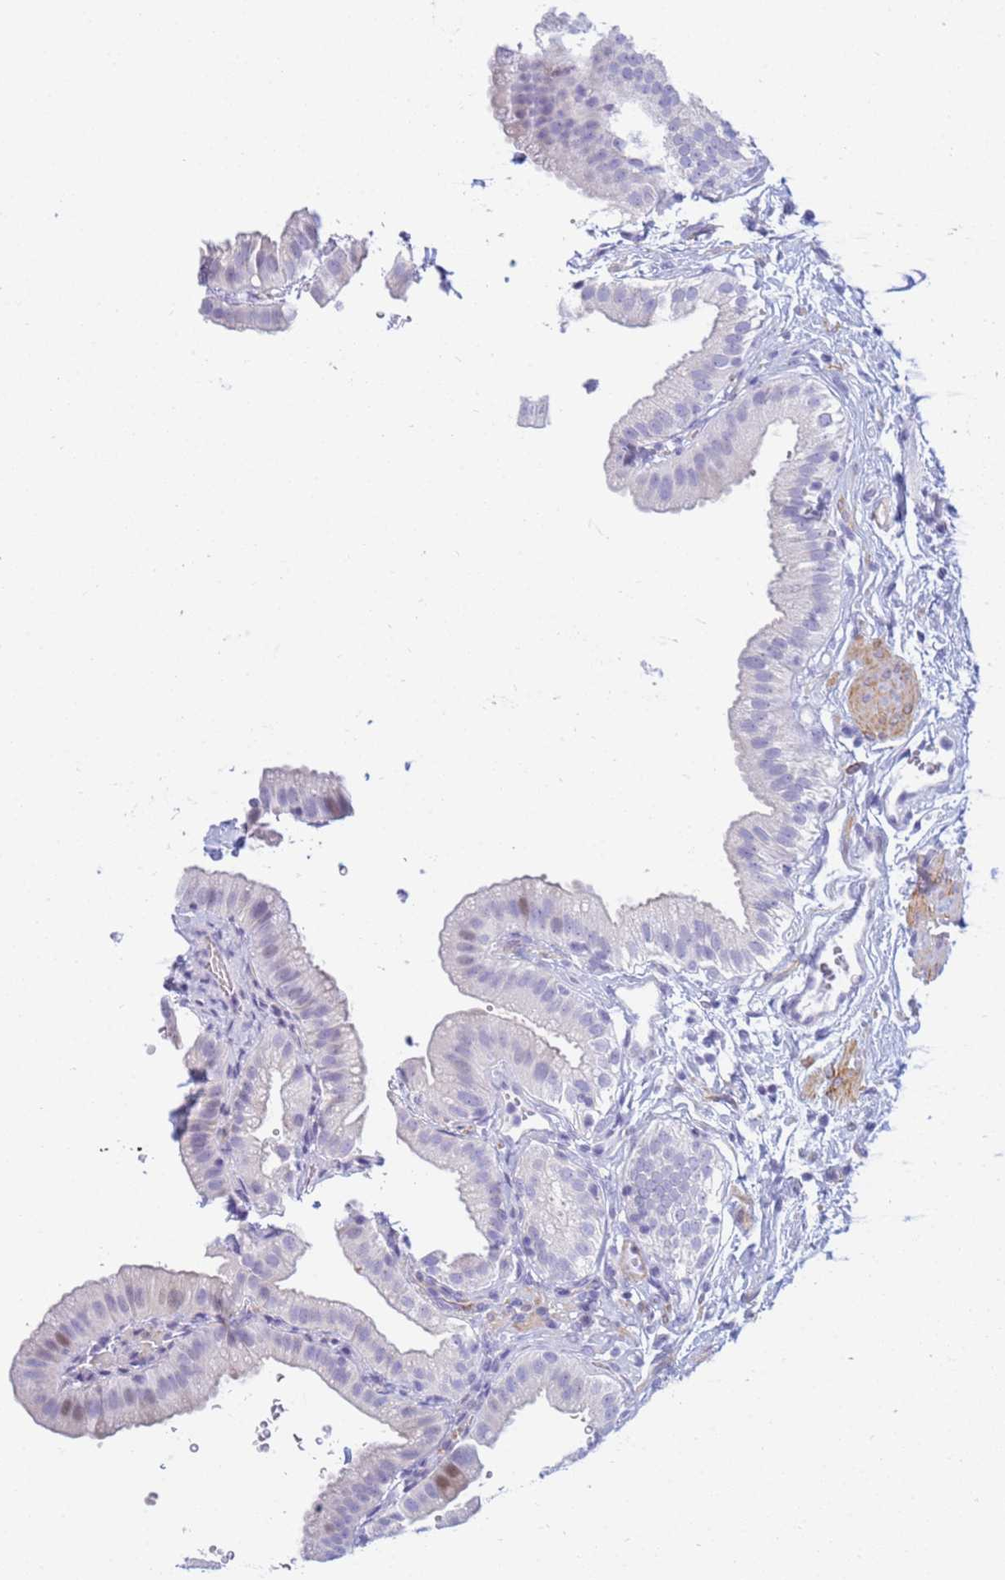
{"staining": {"intensity": "negative", "quantity": "none", "location": "none"}, "tissue": "gallbladder", "cell_type": "Glandular cells", "image_type": "normal", "snomed": [{"axis": "morphology", "description": "Normal tissue, NOS"}, {"axis": "topography", "description": "Gallbladder"}], "caption": "This is a photomicrograph of immunohistochemistry (IHC) staining of unremarkable gallbladder, which shows no expression in glandular cells.", "gene": "SNX20", "patient": {"sex": "female", "age": 61}}